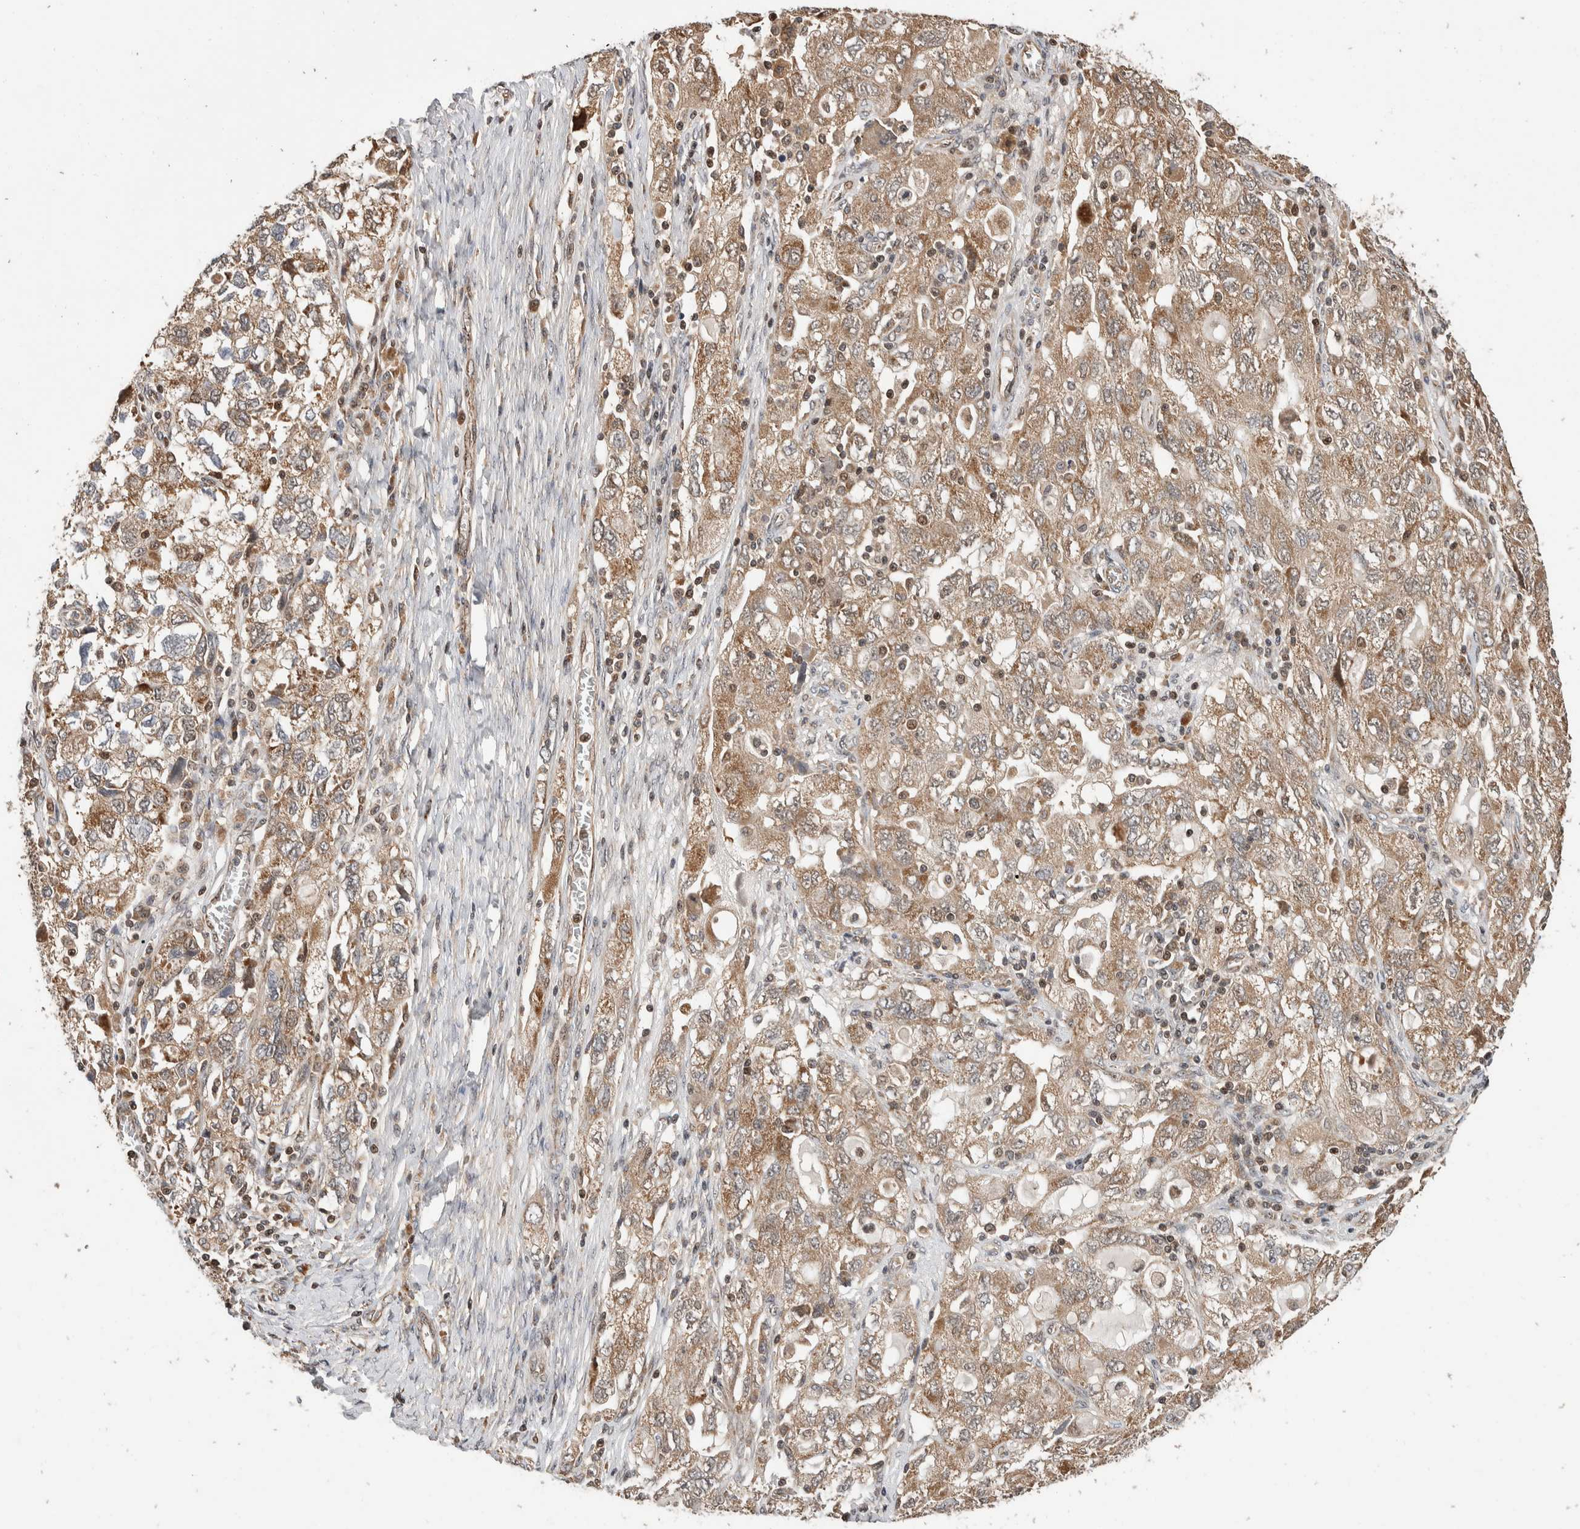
{"staining": {"intensity": "moderate", "quantity": ">75%", "location": "cytoplasmic/membranous"}, "tissue": "ovarian cancer", "cell_type": "Tumor cells", "image_type": "cancer", "snomed": [{"axis": "morphology", "description": "Carcinoma, NOS"}, {"axis": "morphology", "description": "Cystadenocarcinoma, serous, NOS"}, {"axis": "topography", "description": "Ovary"}], "caption": "Protein staining of serous cystadenocarcinoma (ovarian) tissue demonstrates moderate cytoplasmic/membranous positivity in approximately >75% of tumor cells.", "gene": "ABHD11", "patient": {"sex": "female", "age": 69}}